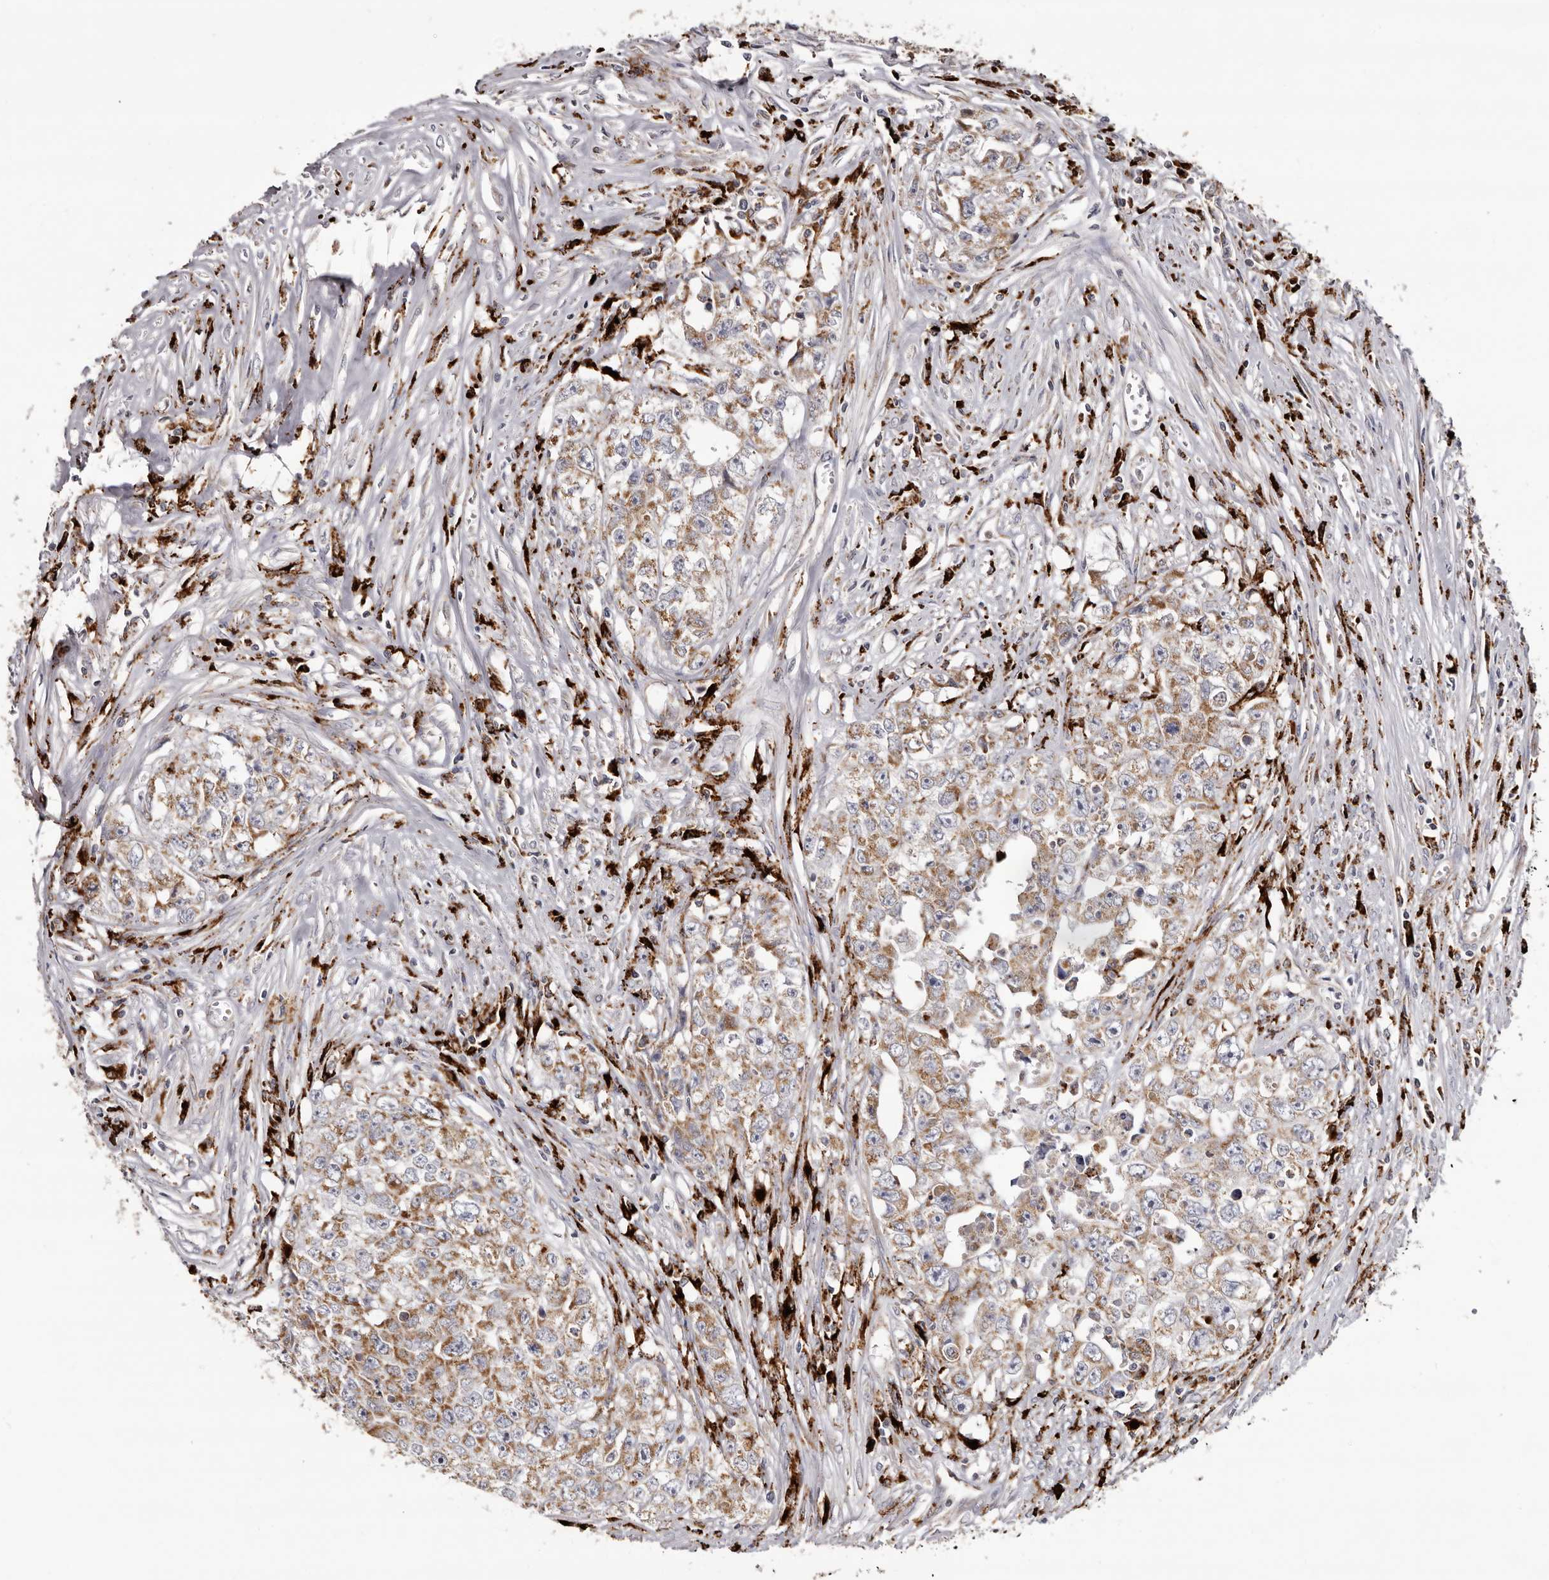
{"staining": {"intensity": "moderate", "quantity": ">75%", "location": "cytoplasmic/membranous"}, "tissue": "testis cancer", "cell_type": "Tumor cells", "image_type": "cancer", "snomed": [{"axis": "morphology", "description": "Seminoma, NOS"}, {"axis": "morphology", "description": "Carcinoma, Embryonal, NOS"}, {"axis": "topography", "description": "Testis"}], "caption": "A high-resolution photomicrograph shows immunohistochemistry (IHC) staining of testis seminoma, which displays moderate cytoplasmic/membranous positivity in approximately >75% of tumor cells.", "gene": "MECR", "patient": {"sex": "male", "age": 43}}